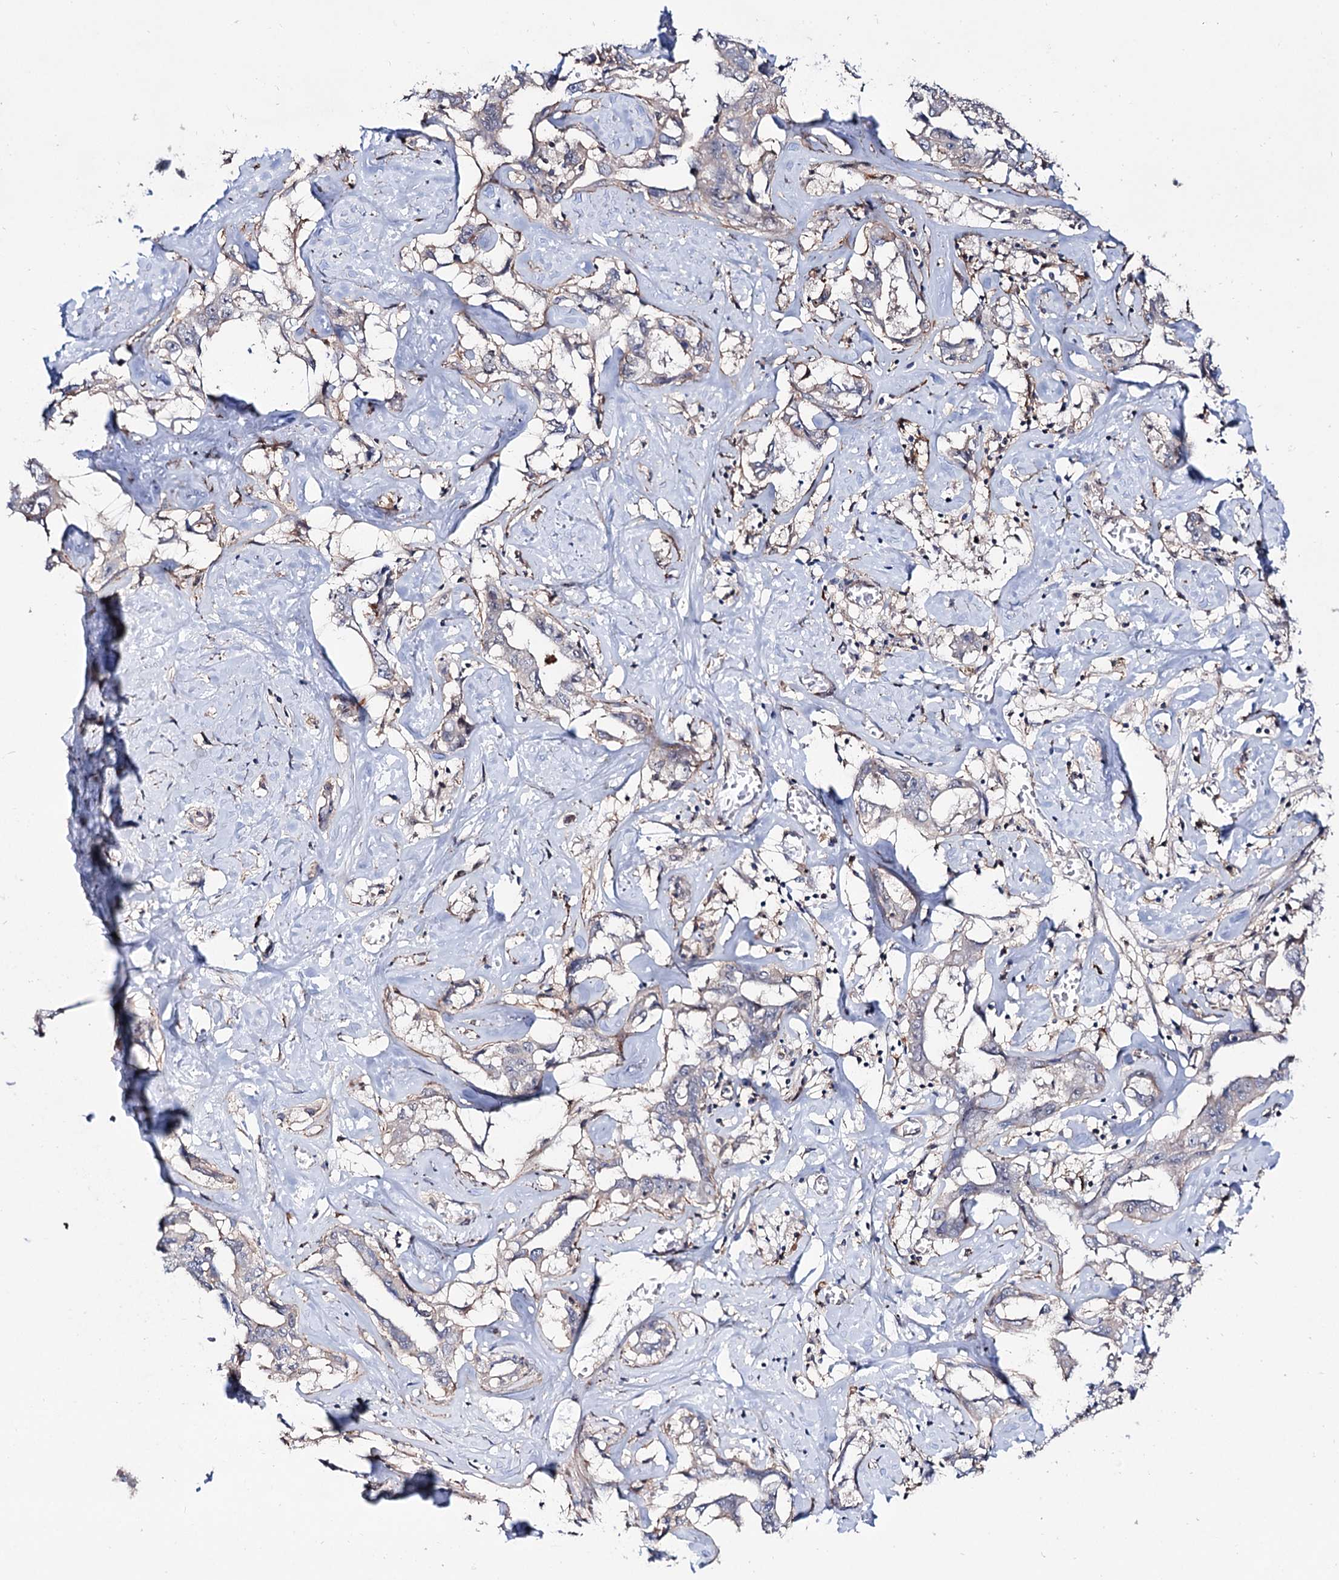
{"staining": {"intensity": "weak", "quantity": "<25%", "location": "cytoplasmic/membranous"}, "tissue": "liver cancer", "cell_type": "Tumor cells", "image_type": "cancer", "snomed": [{"axis": "morphology", "description": "Cholangiocarcinoma"}, {"axis": "topography", "description": "Liver"}], "caption": "A photomicrograph of human cholangiocarcinoma (liver) is negative for staining in tumor cells.", "gene": "SEC24A", "patient": {"sex": "male", "age": 59}}